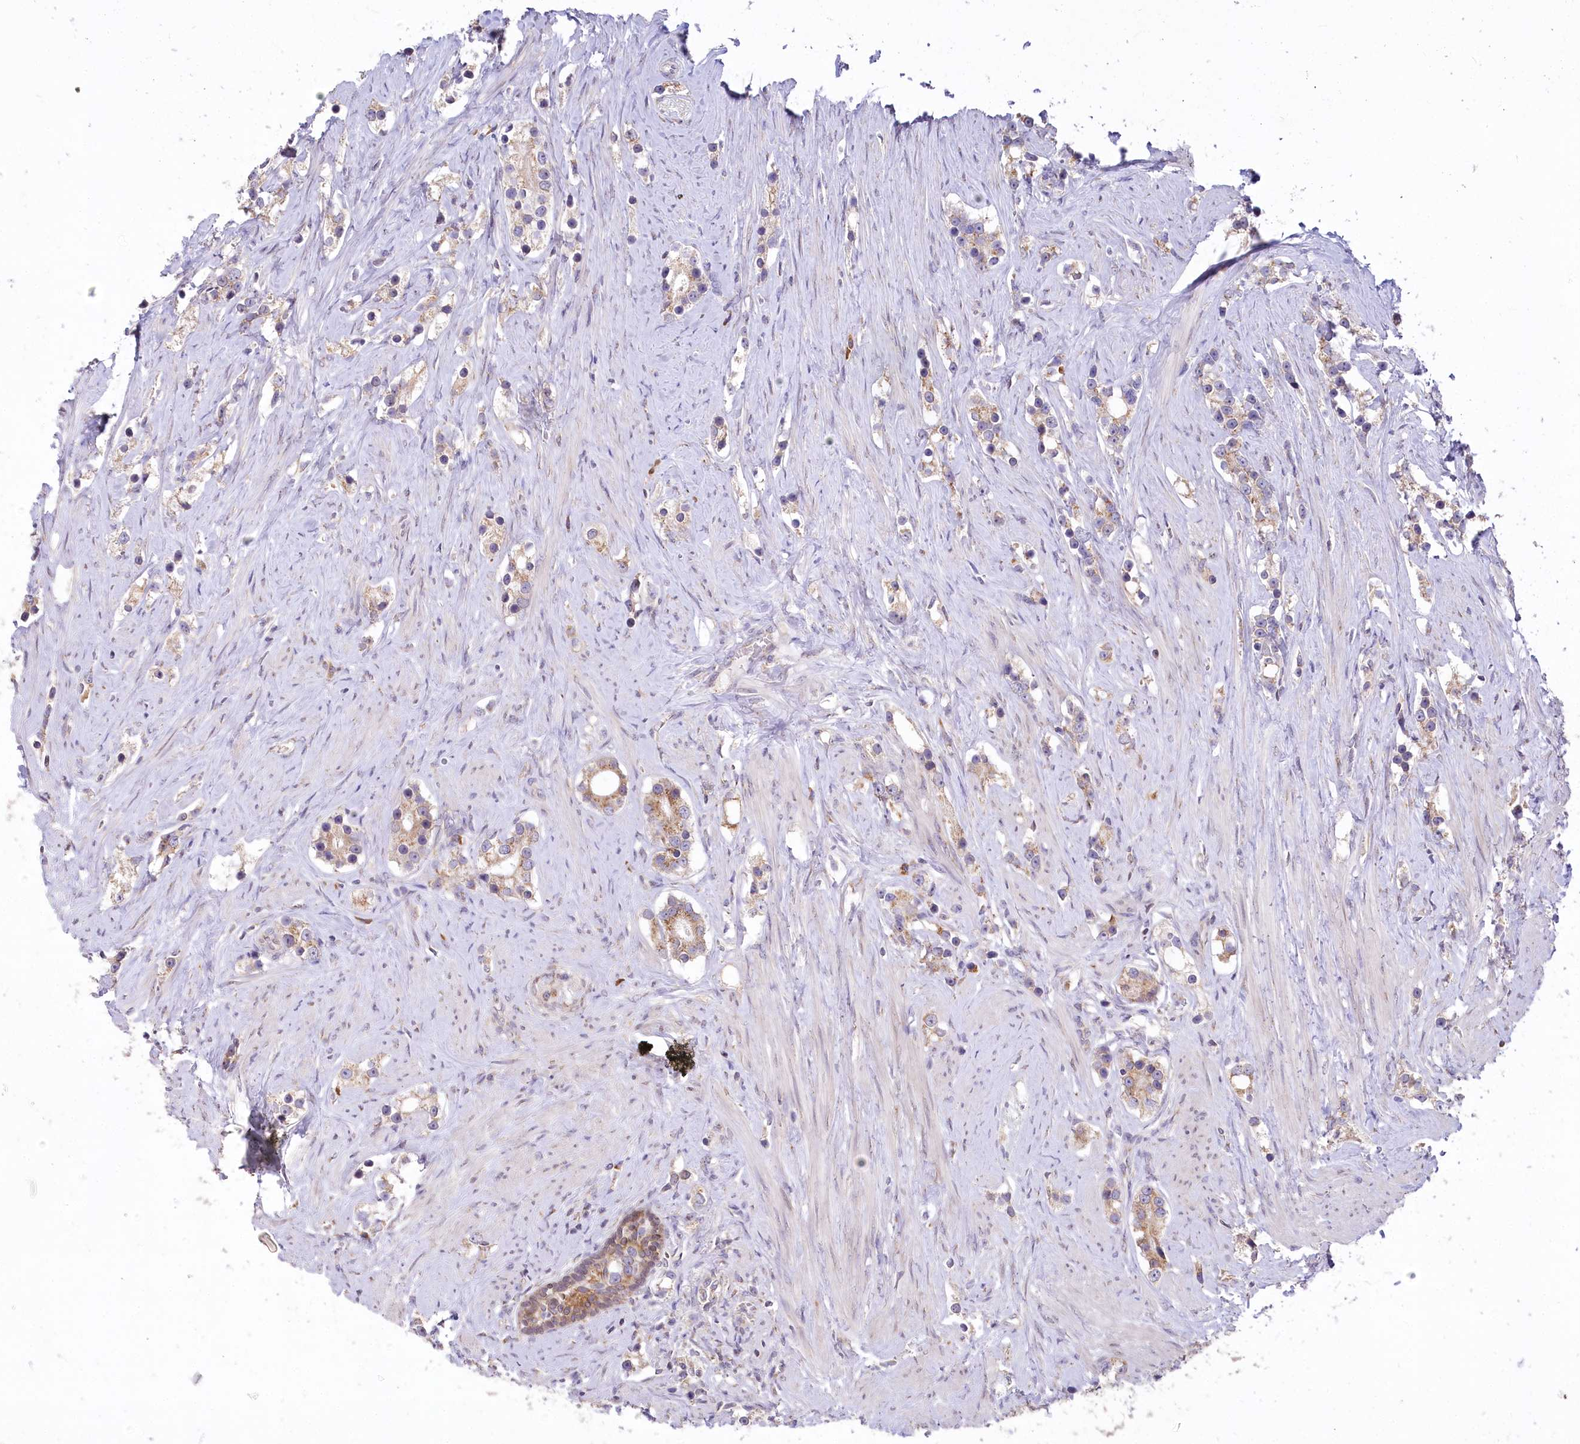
{"staining": {"intensity": "moderate", "quantity": "25%-75%", "location": "cytoplasmic/membranous"}, "tissue": "prostate cancer", "cell_type": "Tumor cells", "image_type": "cancer", "snomed": [{"axis": "morphology", "description": "Adenocarcinoma, High grade"}, {"axis": "topography", "description": "Prostate"}], "caption": "Protein analysis of prostate adenocarcinoma (high-grade) tissue demonstrates moderate cytoplasmic/membranous expression in about 25%-75% of tumor cells.", "gene": "STT3B", "patient": {"sex": "male", "age": 63}}